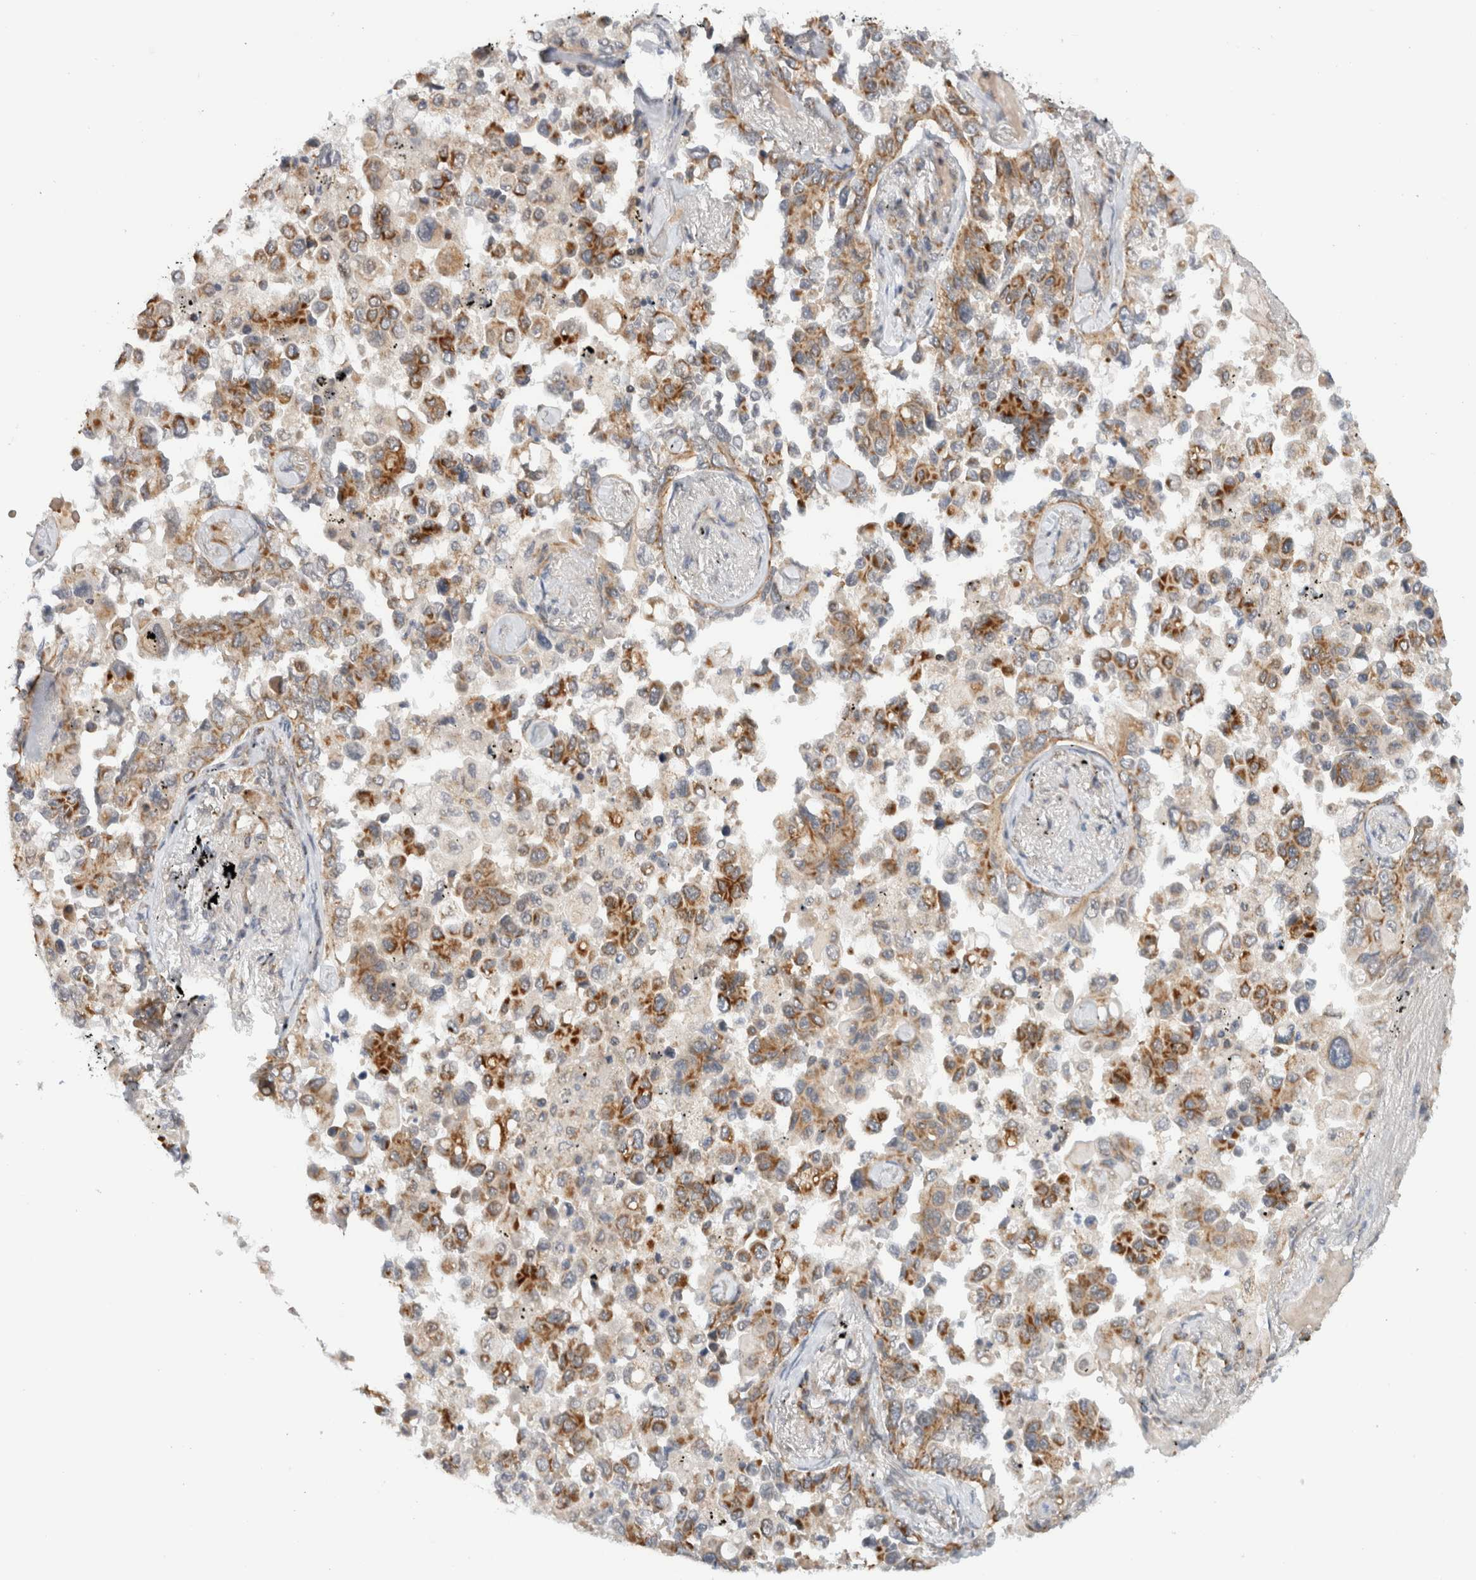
{"staining": {"intensity": "moderate", "quantity": ">75%", "location": "cytoplasmic/membranous"}, "tissue": "lung cancer", "cell_type": "Tumor cells", "image_type": "cancer", "snomed": [{"axis": "morphology", "description": "Adenocarcinoma, NOS"}, {"axis": "topography", "description": "Lung"}], "caption": "This photomicrograph displays IHC staining of human lung cancer, with medium moderate cytoplasmic/membranous expression in about >75% of tumor cells.", "gene": "CMC2", "patient": {"sex": "female", "age": 67}}